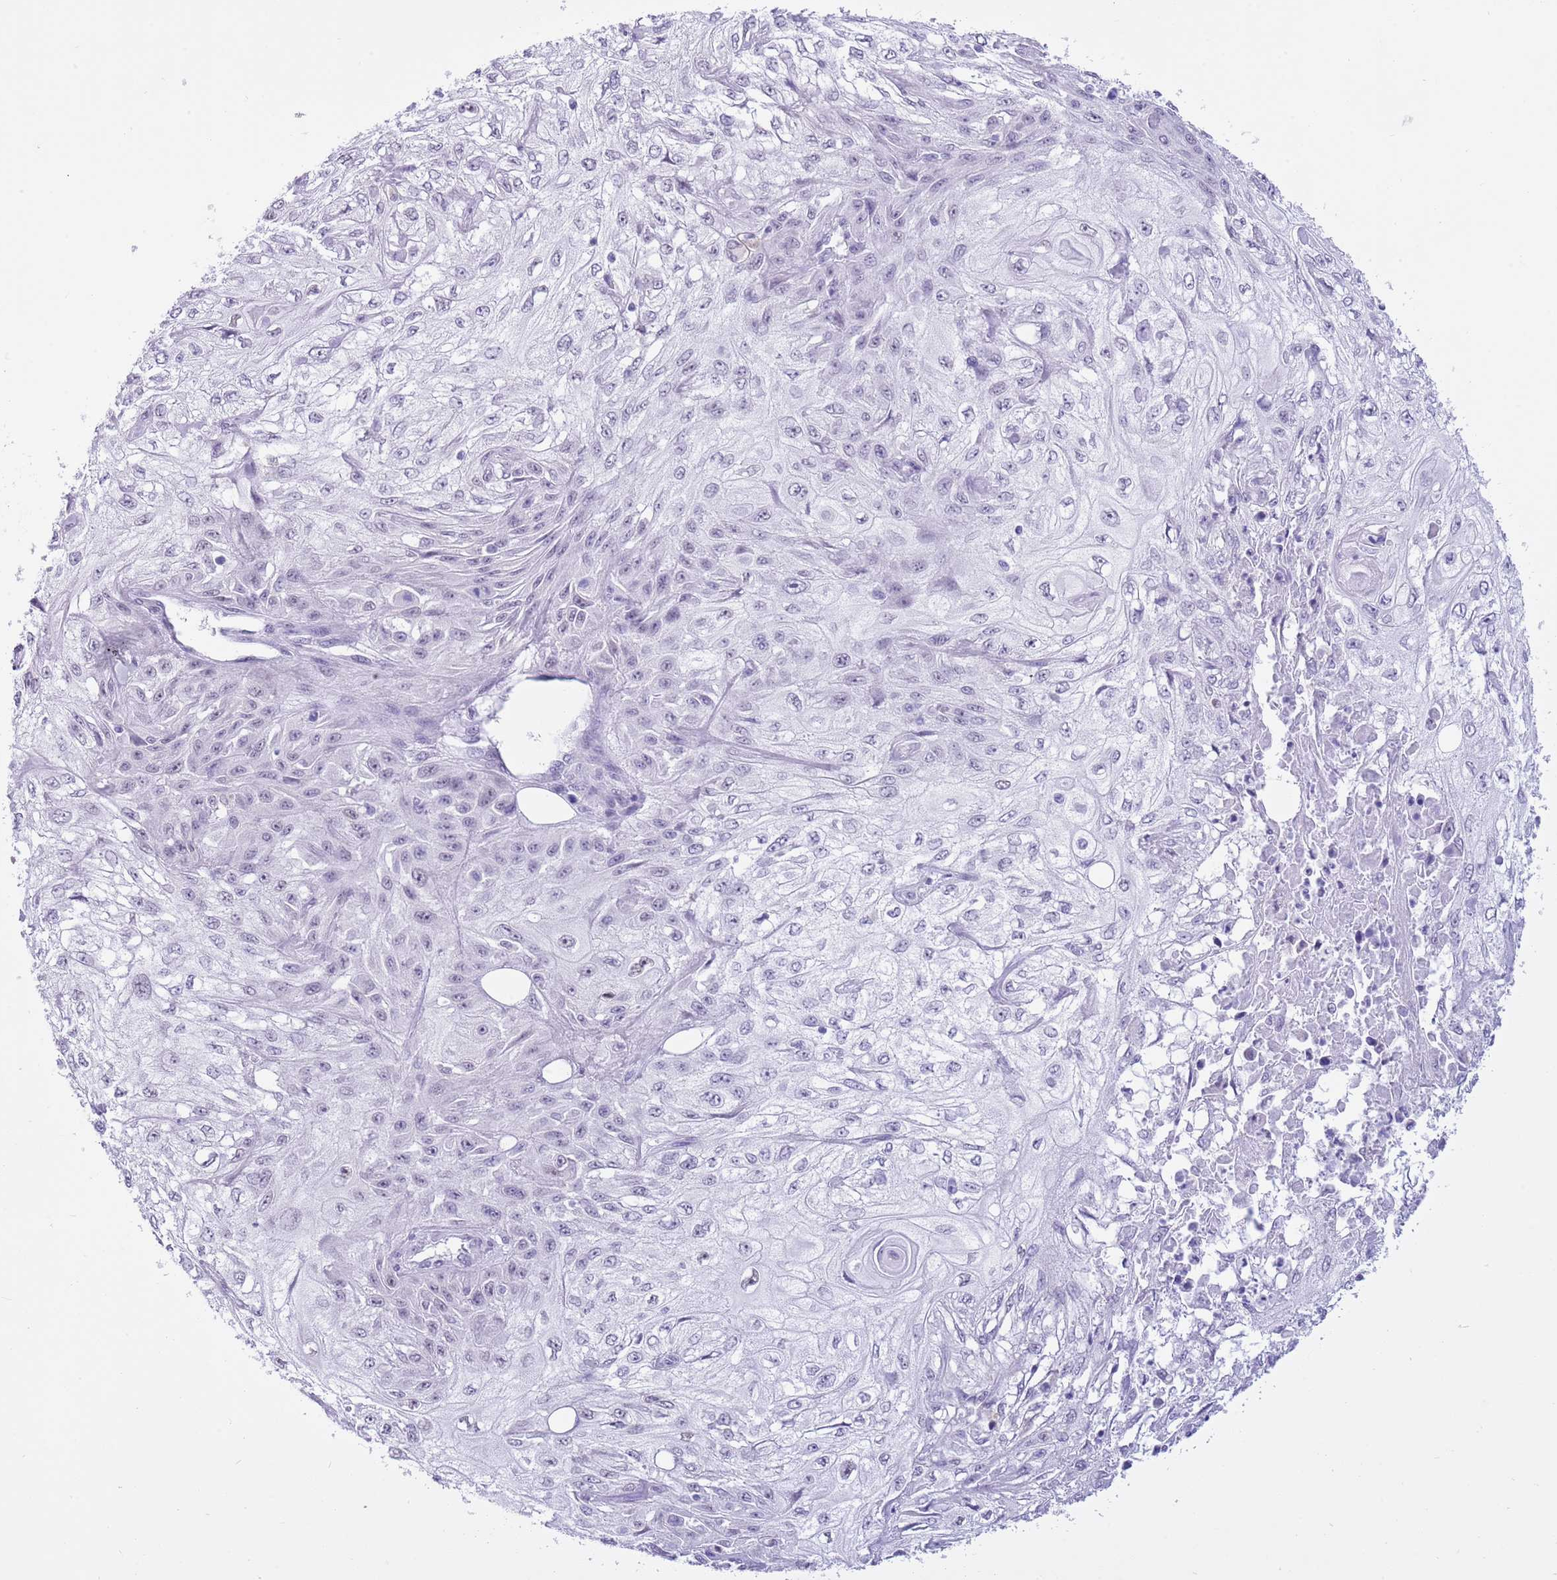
{"staining": {"intensity": "negative", "quantity": "none", "location": "none"}, "tissue": "skin cancer", "cell_type": "Tumor cells", "image_type": "cancer", "snomed": [{"axis": "morphology", "description": "Squamous cell carcinoma, NOS"}, {"axis": "morphology", "description": "Squamous cell carcinoma, metastatic, NOS"}, {"axis": "topography", "description": "Skin"}, {"axis": "topography", "description": "Lymph node"}], "caption": "Immunohistochemical staining of human skin cancer (squamous cell carcinoma) demonstrates no significant positivity in tumor cells.", "gene": "PPP1R17", "patient": {"sex": "male", "age": 75}}